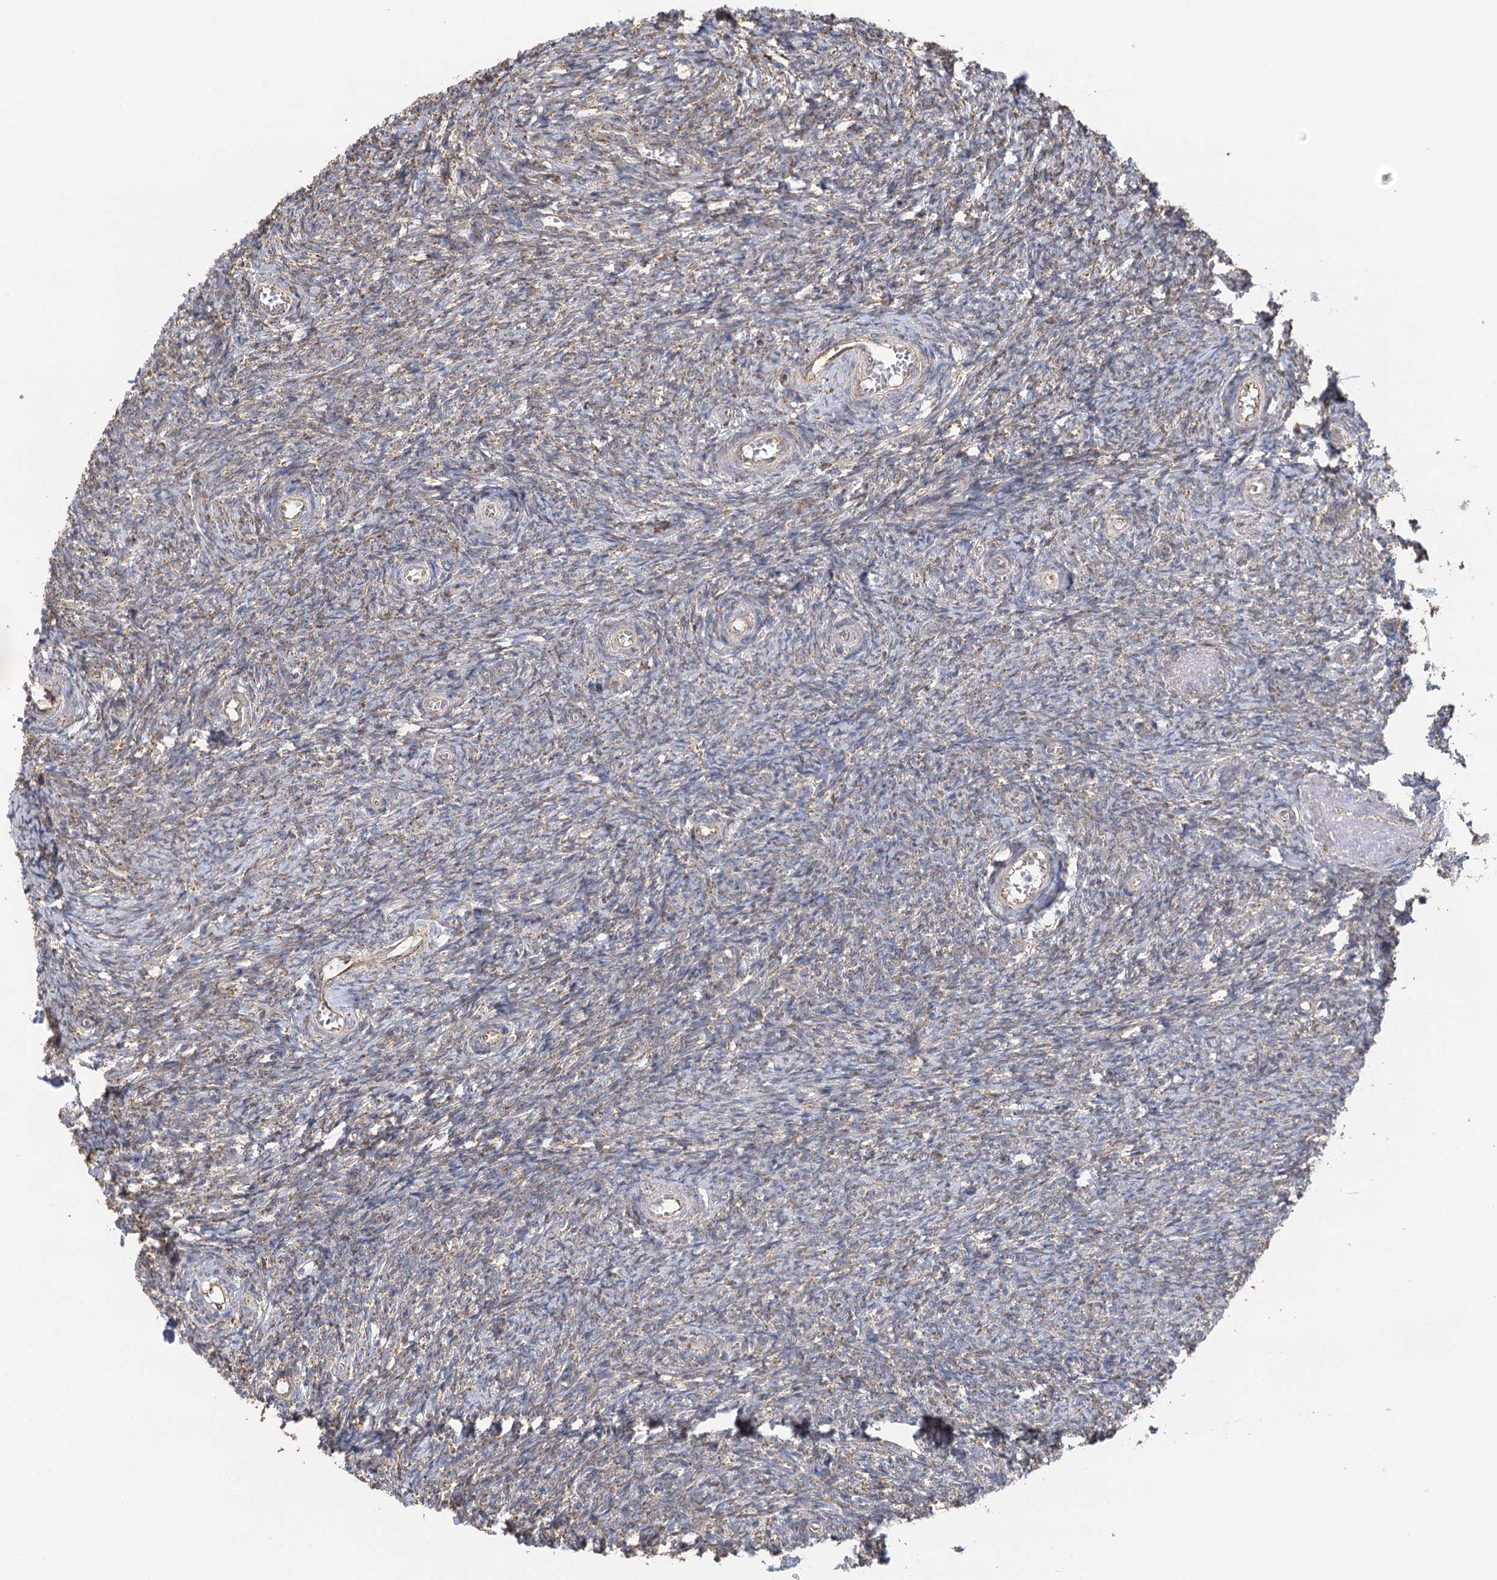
{"staining": {"intensity": "weak", "quantity": "25%-75%", "location": "cytoplasmic/membranous"}, "tissue": "ovary", "cell_type": "Ovarian stroma cells", "image_type": "normal", "snomed": [{"axis": "morphology", "description": "Normal tissue, NOS"}, {"axis": "topography", "description": "Ovary"}], "caption": "This micrograph demonstrates immunohistochemistry staining of unremarkable ovary, with low weak cytoplasmic/membranous staining in about 25%-75% of ovarian stroma cells.", "gene": "IL11RA", "patient": {"sex": "female", "age": 44}}